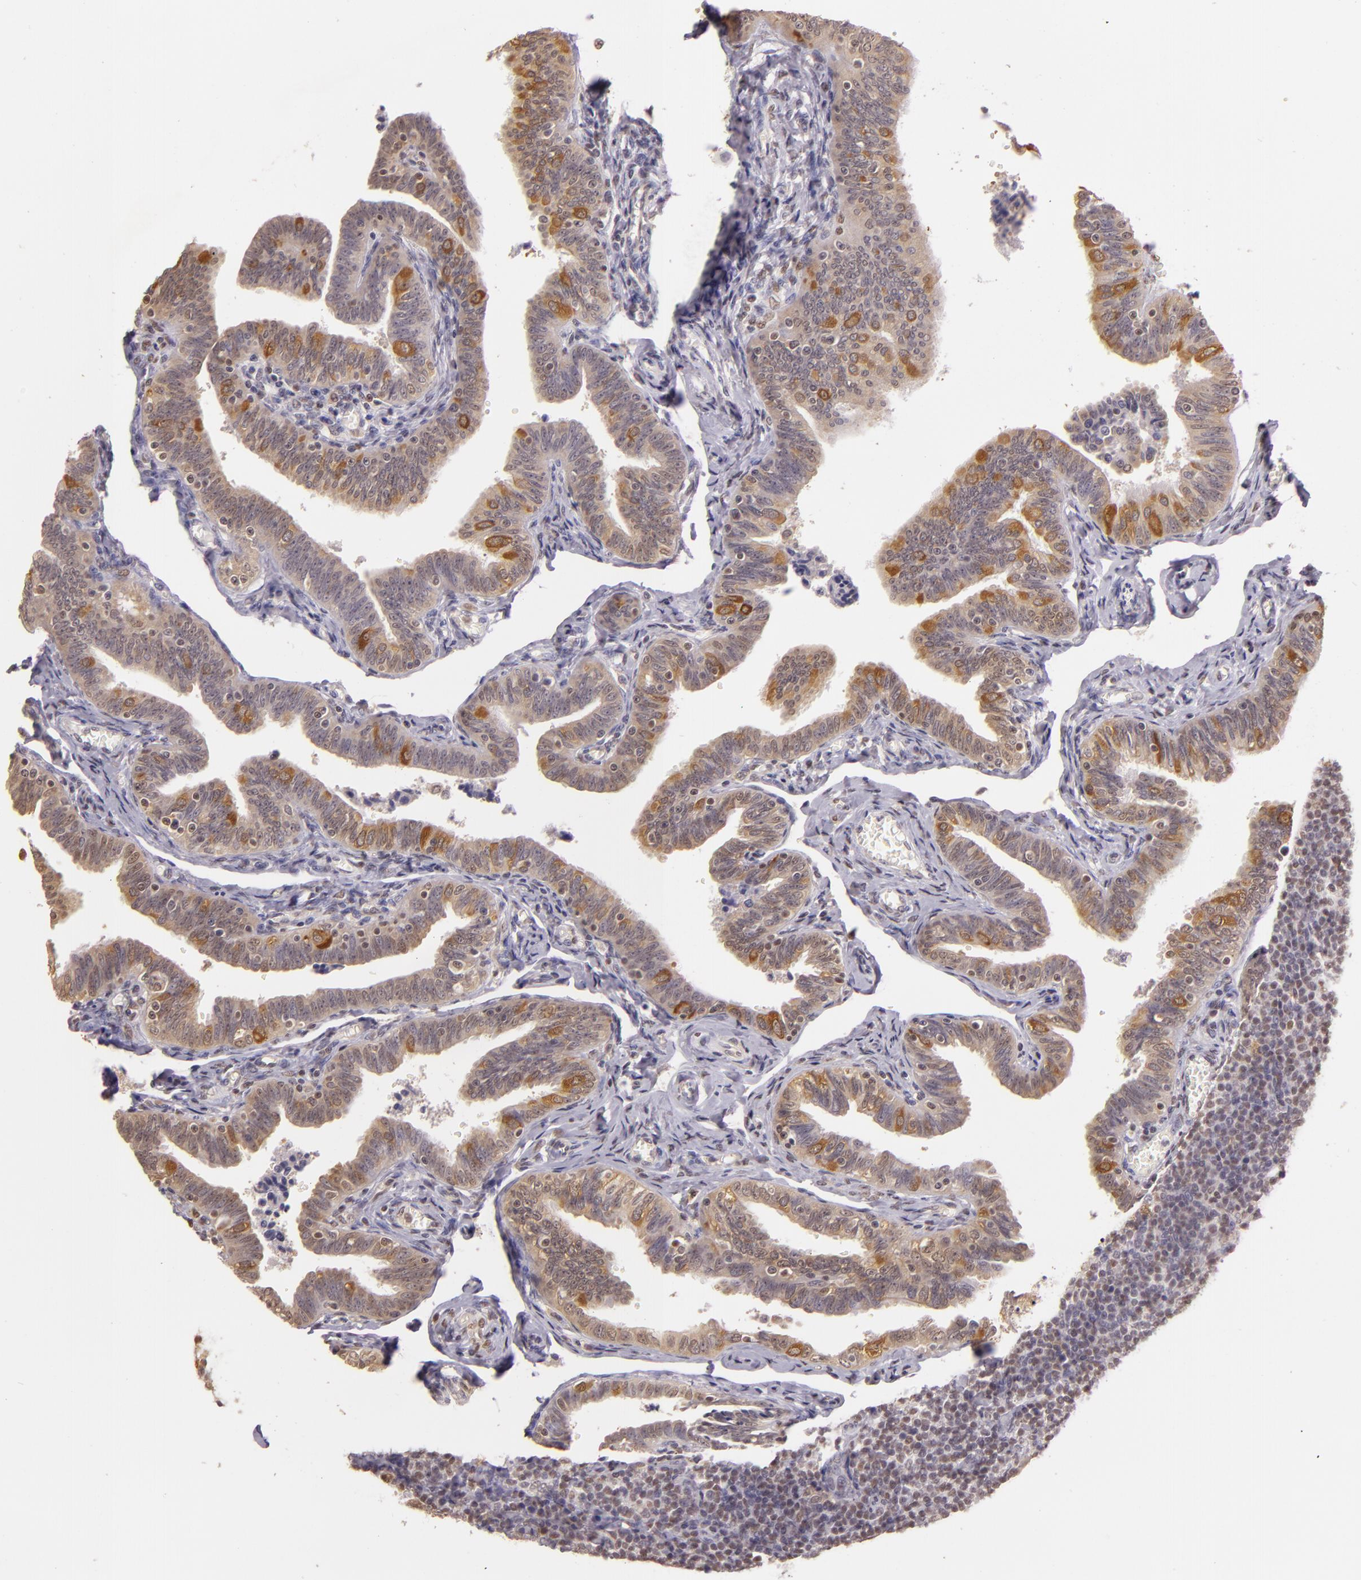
{"staining": {"intensity": "moderate", "quantity": ">75%", "location": "cytoplasmic/membranous,nuclear"}, "tissue": "fallopian tube", "cell_type": "Glandular cells", "image_type": "normal", "snomed": [{"axis": "morphology", "description": "Normal tissue, NOS"}, {"axis": "topography", "description": "Fallopian tube"}, {"axis": "topography", "description": "Ovary"}], "caption": "Brown immunohistochemical staining in benign fallopian tube shows moderate cytoplasmic/membranous,nuclear expression in about >75% of glandular cells. (brown staining indicates protein expression, while blue staining denotes nuclei).", "gene": "HSPA8", "patient": {"sex": "female", "age": 69}}